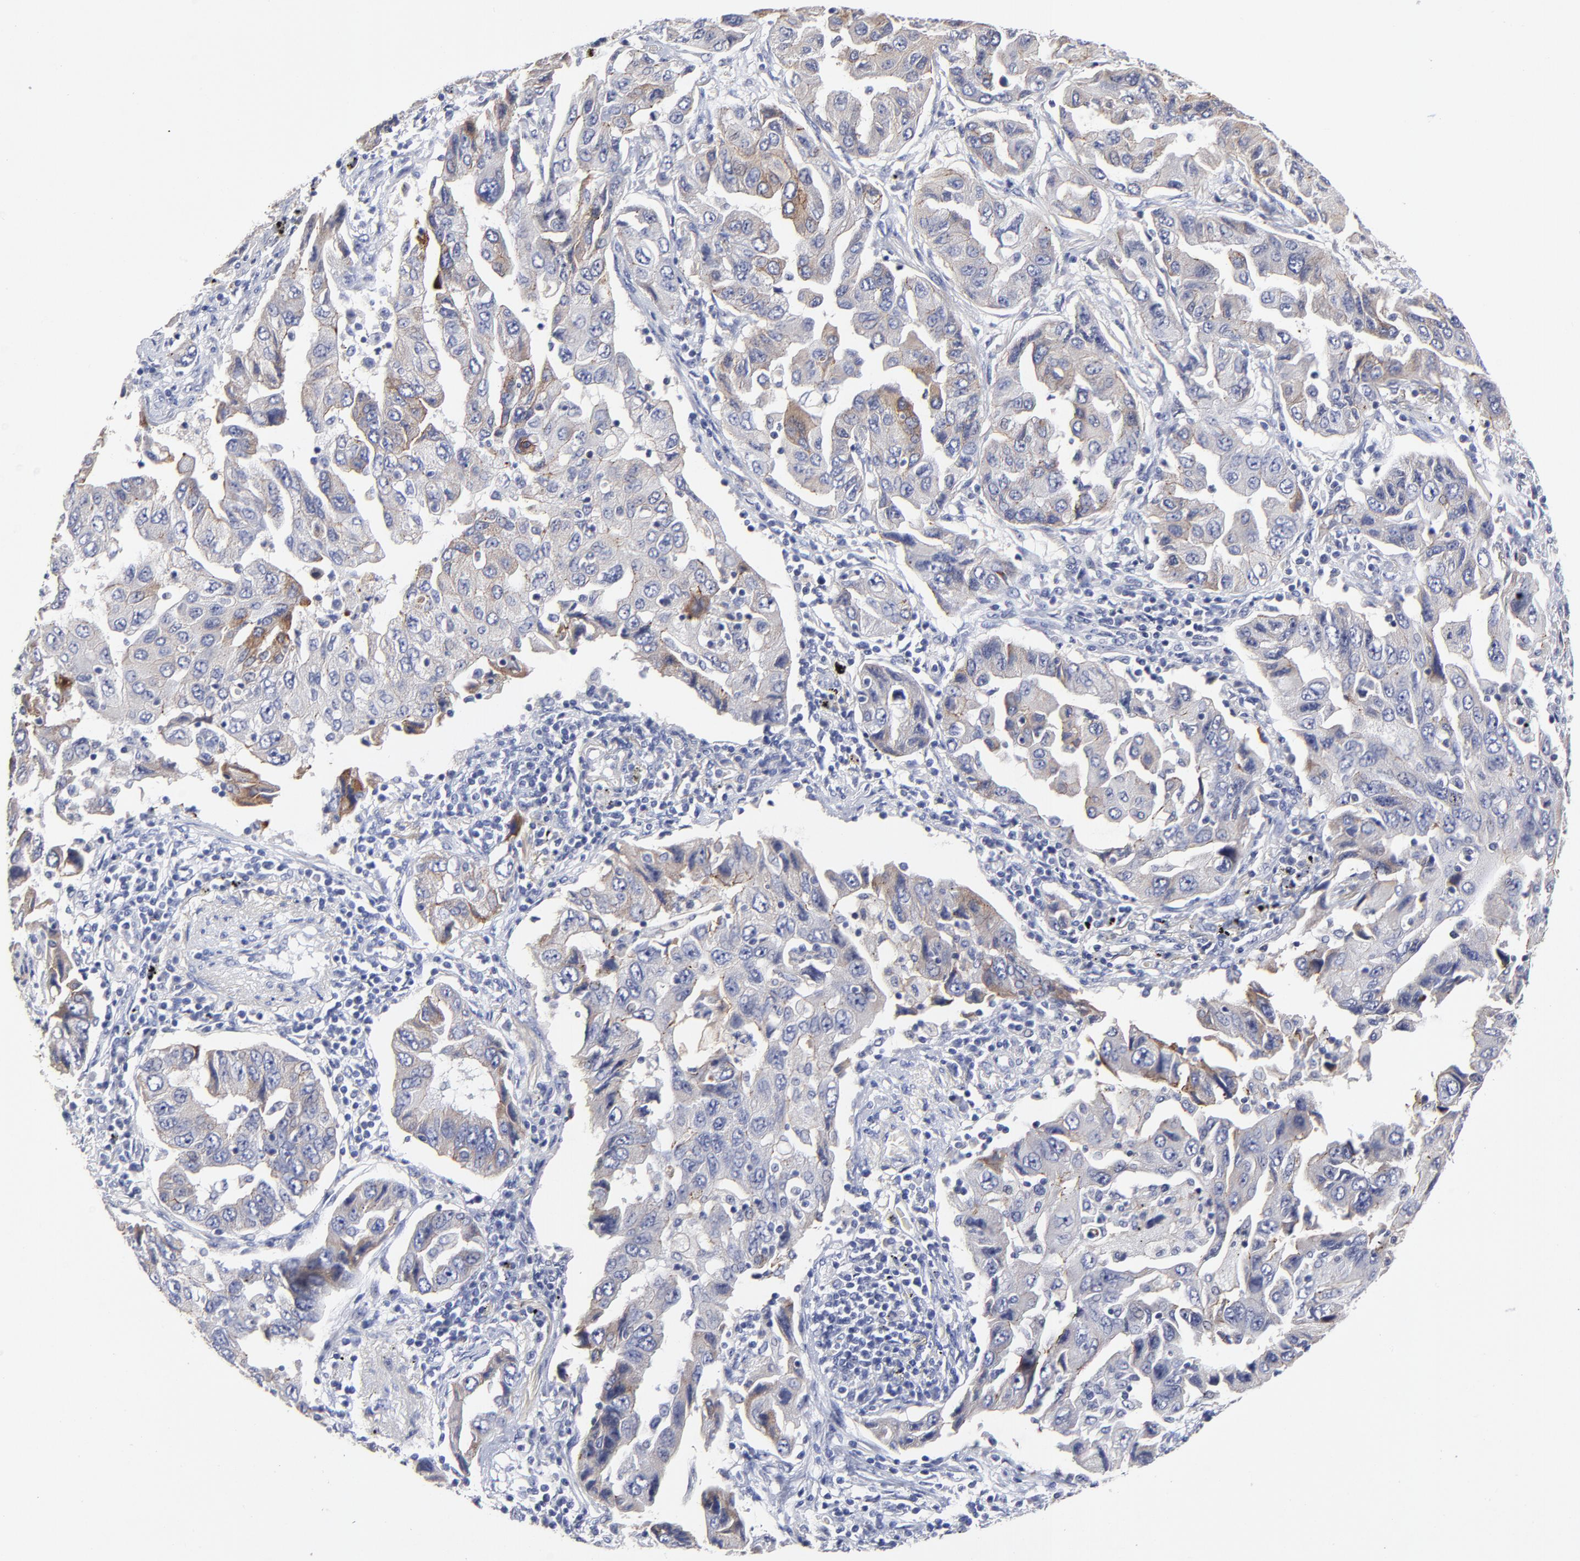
{"staining": {"intensity": "weak", "quantity": "<25%", "location": "cytoplasmic/membranous"}, "tissue": "lung cancer", "cell_type": "Tumor cells", "image_type": "cancer", "snomed": [{"axis": "morphology", "description": "Adenocarcinoma, NOS"}, {"axis": "topography", "description": "Lung"}], "caption": "DAB (3,3'-diaminobenzidine) immunohistochemical staining of lung cancer exhibits no significant staining in tumor cells. (DAB (3,3'-diaminobenzidine) immunohistochemistry (IHC) visualized using brightfield microscopy, high magnification).", "gene": "CXADR", "patient": {"sex": "female", "age": 65}}